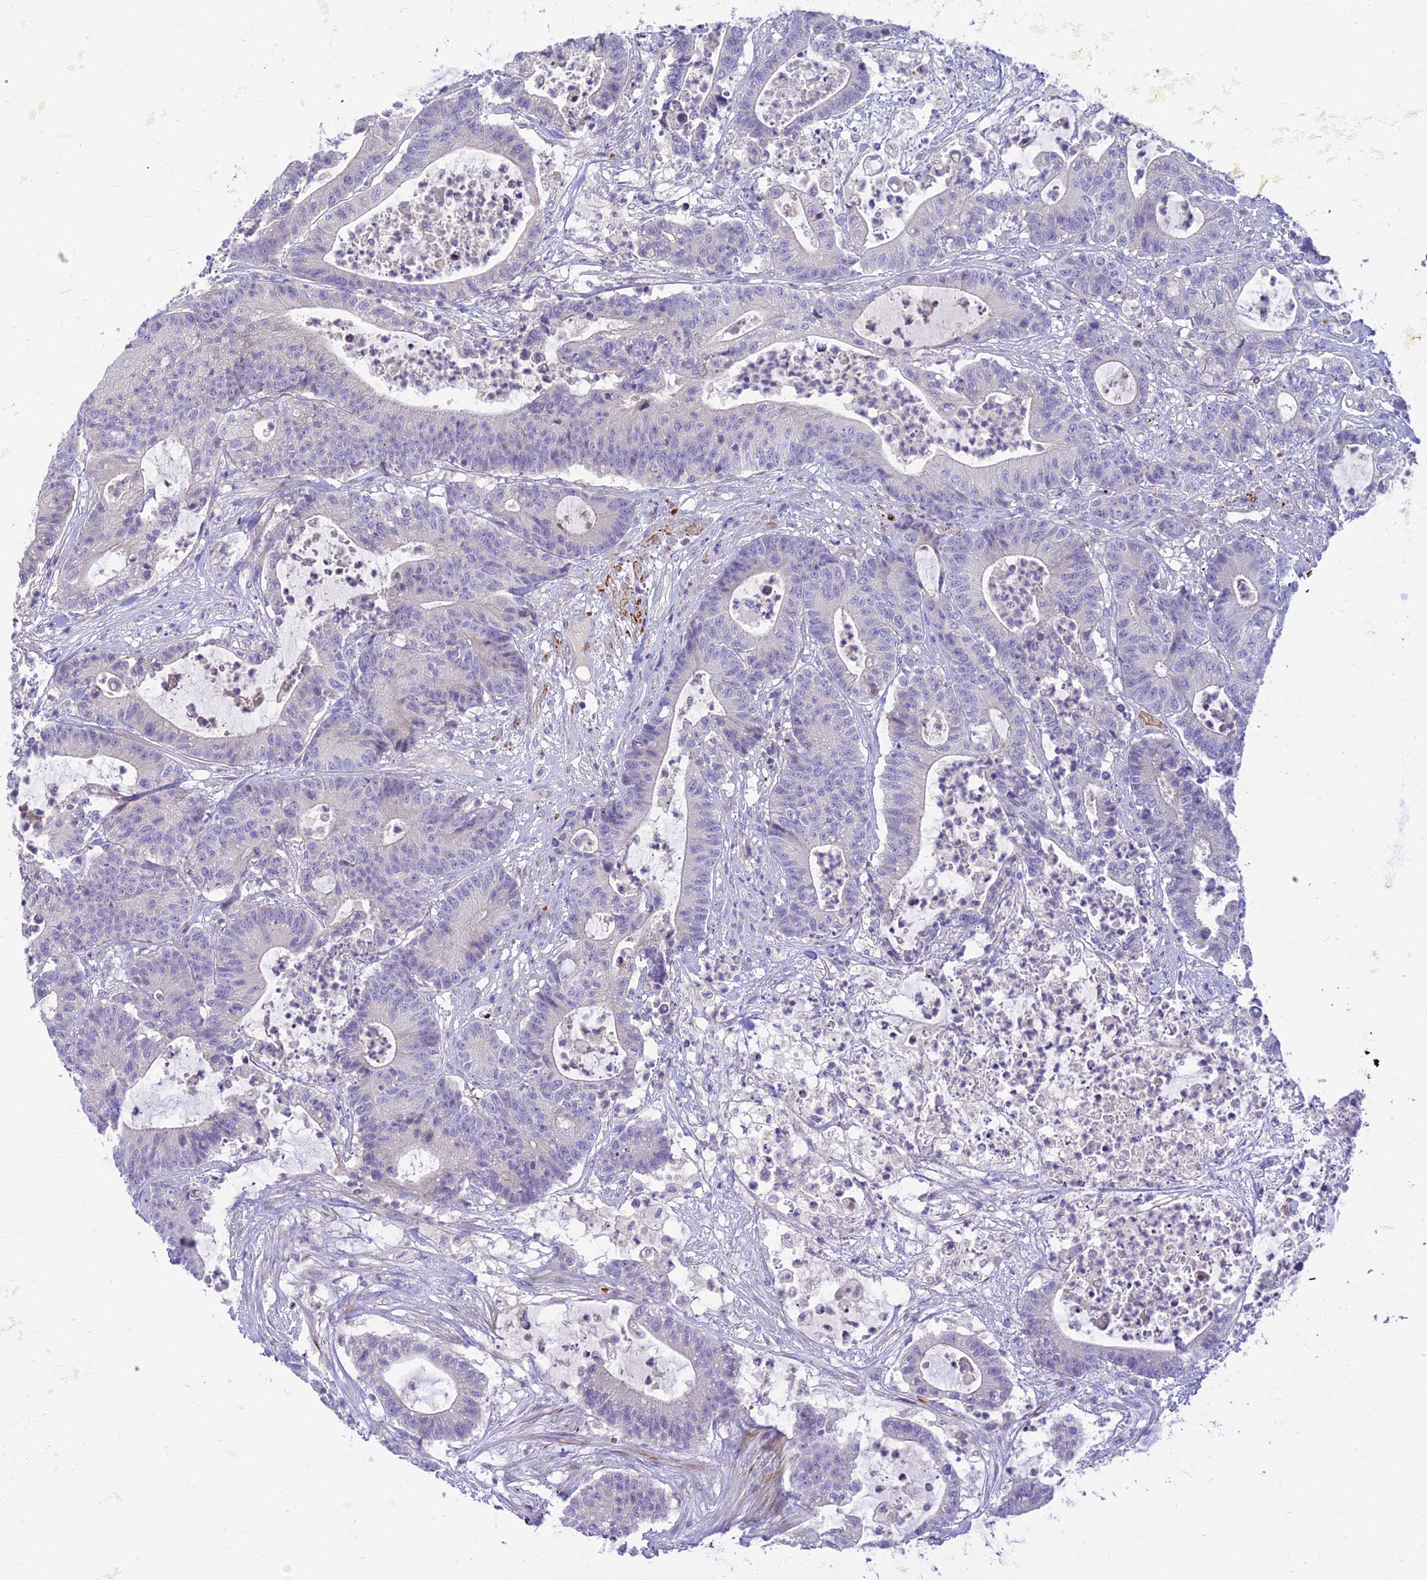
{"staining": {"intensity": "negative", "quantity": "none", "location": "none"}, "tissue": "colorectal cancer", "cell_type": "Tumor cells", "image_type": "cancer", "snomed": [{"axis": "morphology", "description": "Adenocarcinoma, NOS"}, {"axis": "topography", "description": "Colon"}], "caption": "Histopathology image shows no significant protein expression in tumor cells of colorectal cancer.", "gene": "CLIP4", "patient": {"sex": "female", "age": 84}}